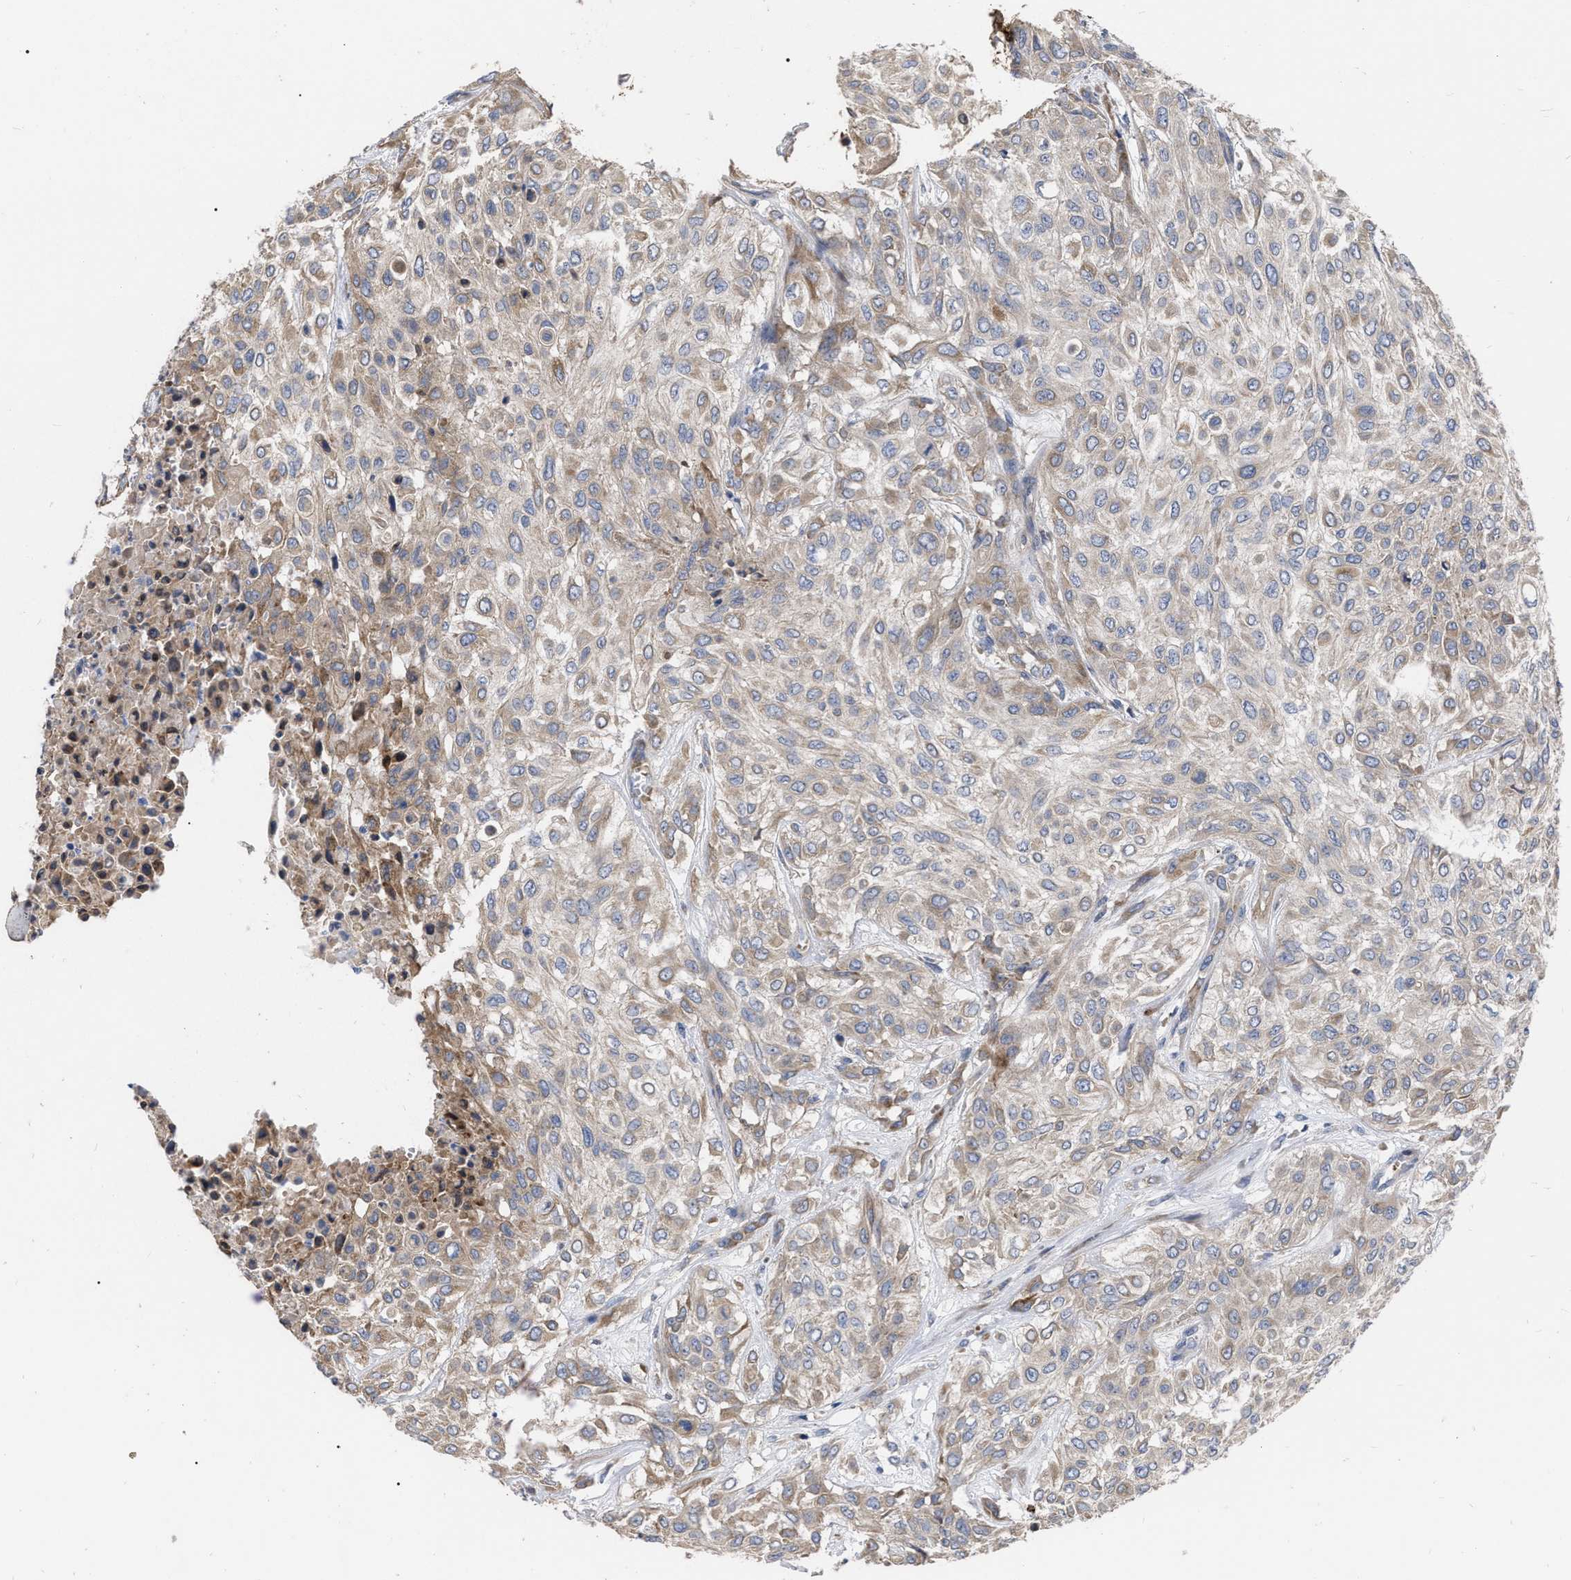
{"staining": {"intensity": "weak", "quantity": "25%-75%", "location": "cytoplasmic/membranous"}, "tissue": "urothelial cancer", "cell_type": "Tumor cells", "image_type": "cancer", "snomed": [{"axis": "morphology", "description": "Urothelial carcinoma, High grade"}, {"axis": "topography", "description": "Urinary bladder"}], "caption": "Immunohistochemistry (IHC) histopathology image of human urothelial cancer stained for a protein (brown), which shows low levels of weak cytoplasmic/membranous expression in about 25%-75% of tumor cells.", "gene": "MLST8", "patient": {"sex": "male", "age": 57}}